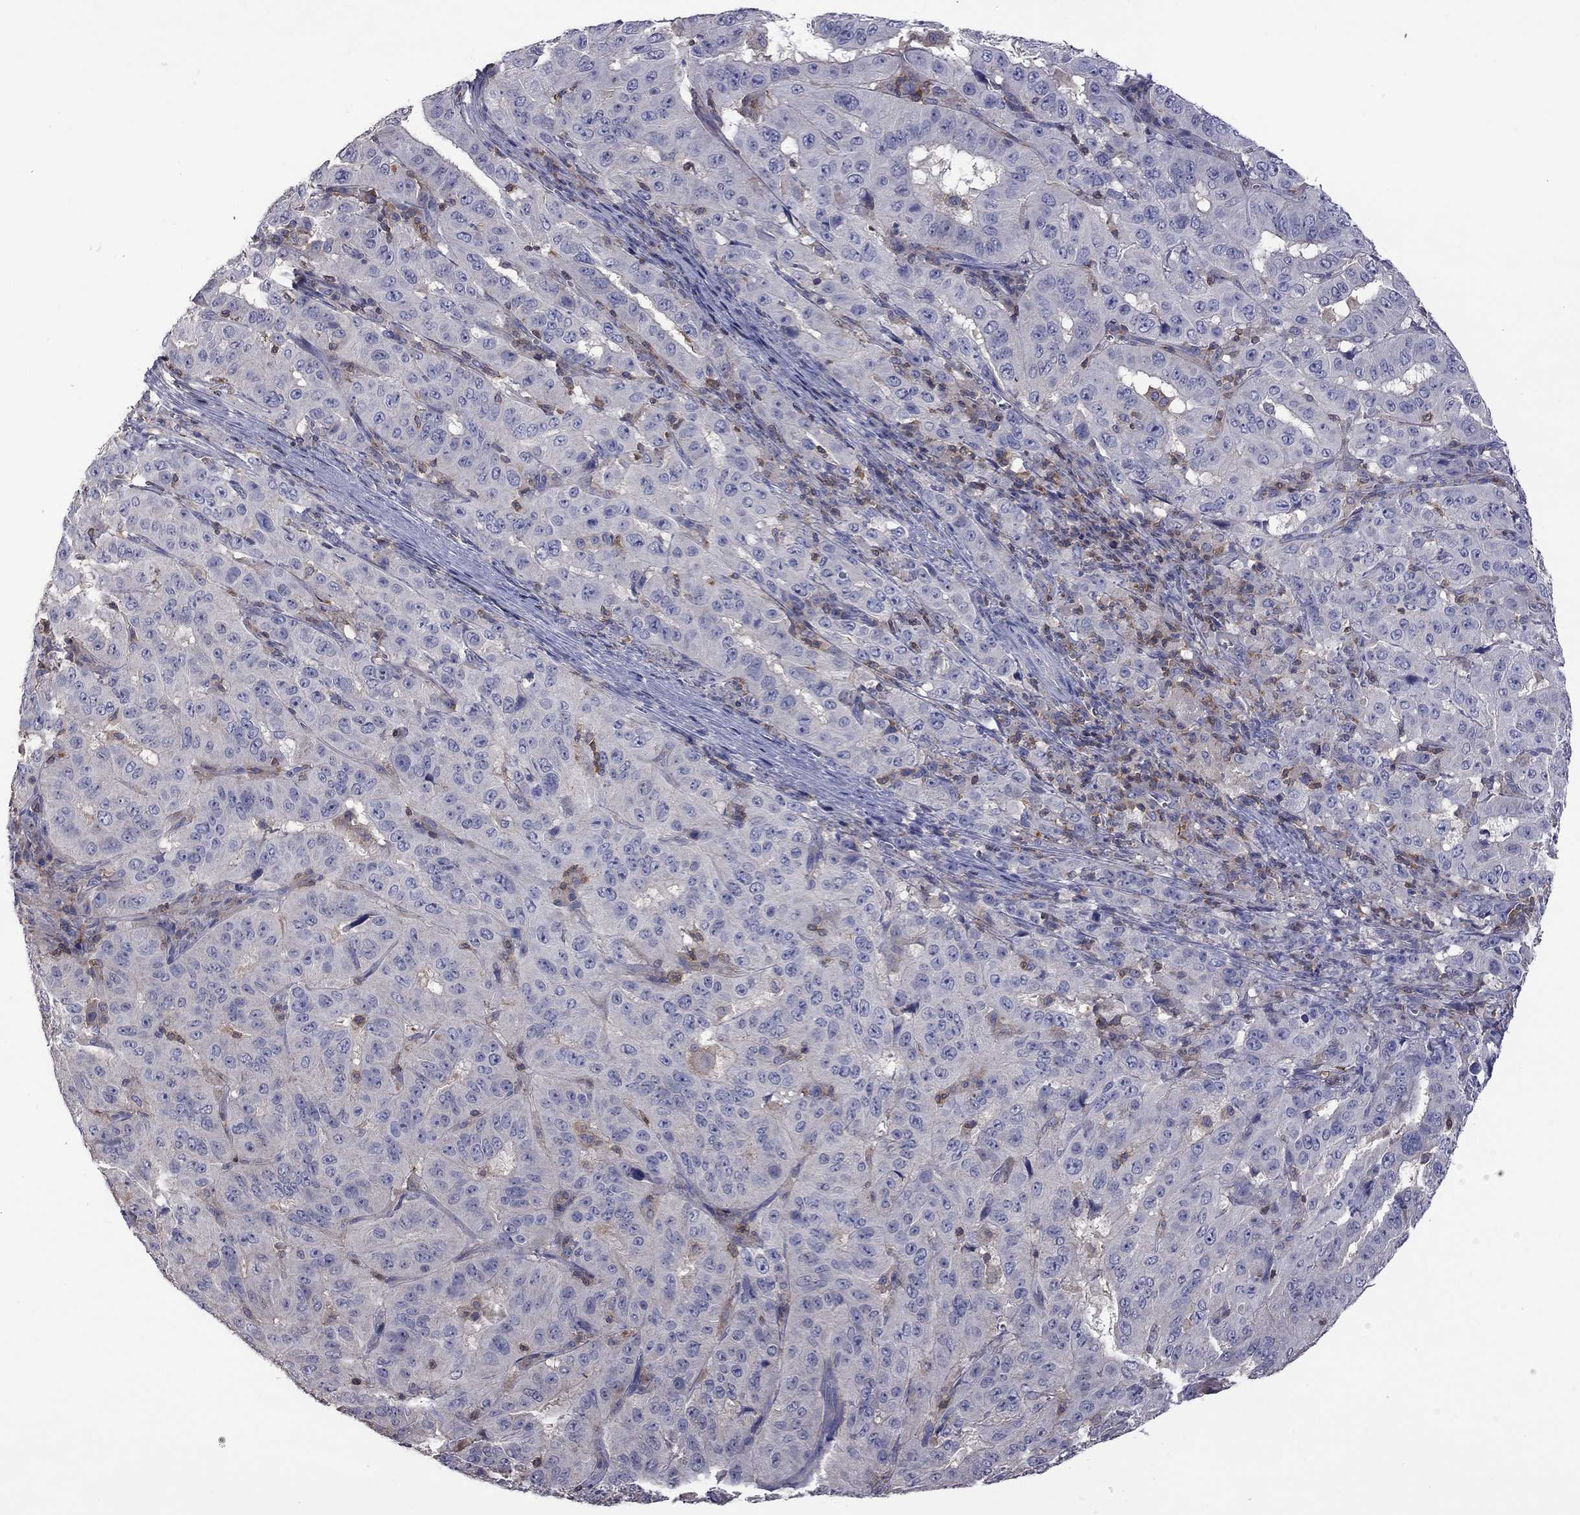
{"staining": {"intensity": "negative", "quantity": "none", "location": "none"}, "tissue": "pancreatic cancer", "cell_type": "Tumor cells", "image_type": "cancer", "snomed": [{"axis": "morphology", "description": "Adenocarcinoma, NOS"}, {"axis": "topography", "description": "Pancreas"}], "caption": "This is a histopathology image of immunohistochemistry (IHC) staining of adenocarcinoma (pancreatic), which shows no expression in tumor cells. (Brightfield microscopy of DAB immunohistochemistry (IHC) at high magnification).", "gene": "IPCEF1", "patient": {"sex": "male", "age": 63}}